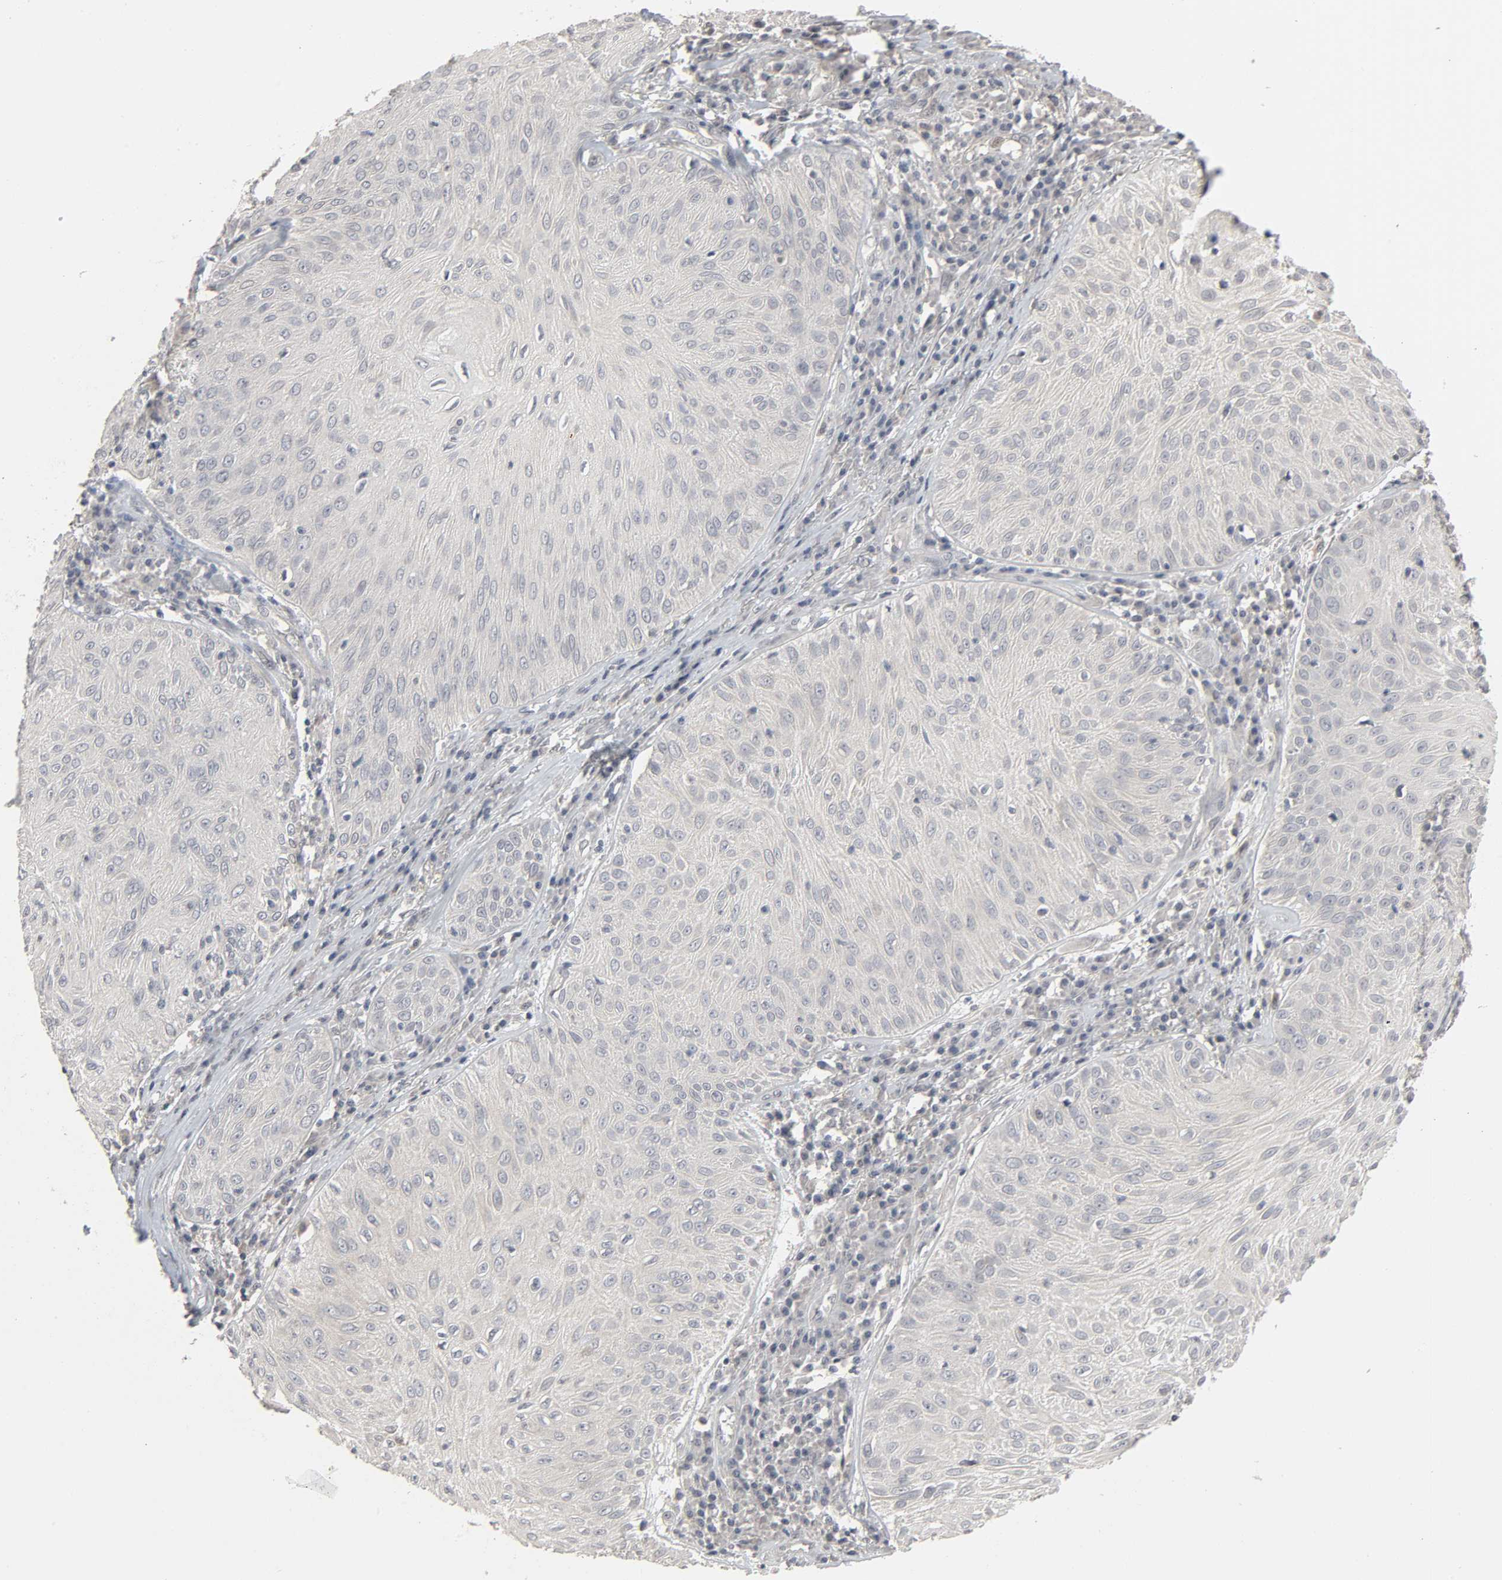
{"staining": {"intensity": "negative", "quantity": "none", "location": "none"}, "tissue": "skin cancer", "cell_type": "Tumor cells", "image_type": "cancer", "snomed": [{"axis": "morphology", "description": "Squamous cell carcinoma, NOS"}, {"axis": "topography", "description": "Skin"}], "caption": "Protein analysis of skin squamous cell carcinoma displays no significant expression in tumor cells. (DAB IHC visualized using brightfield microscopy, high magnification).", "gene": "ZNF222", "patient": {"sex": "male", "age": 65}}